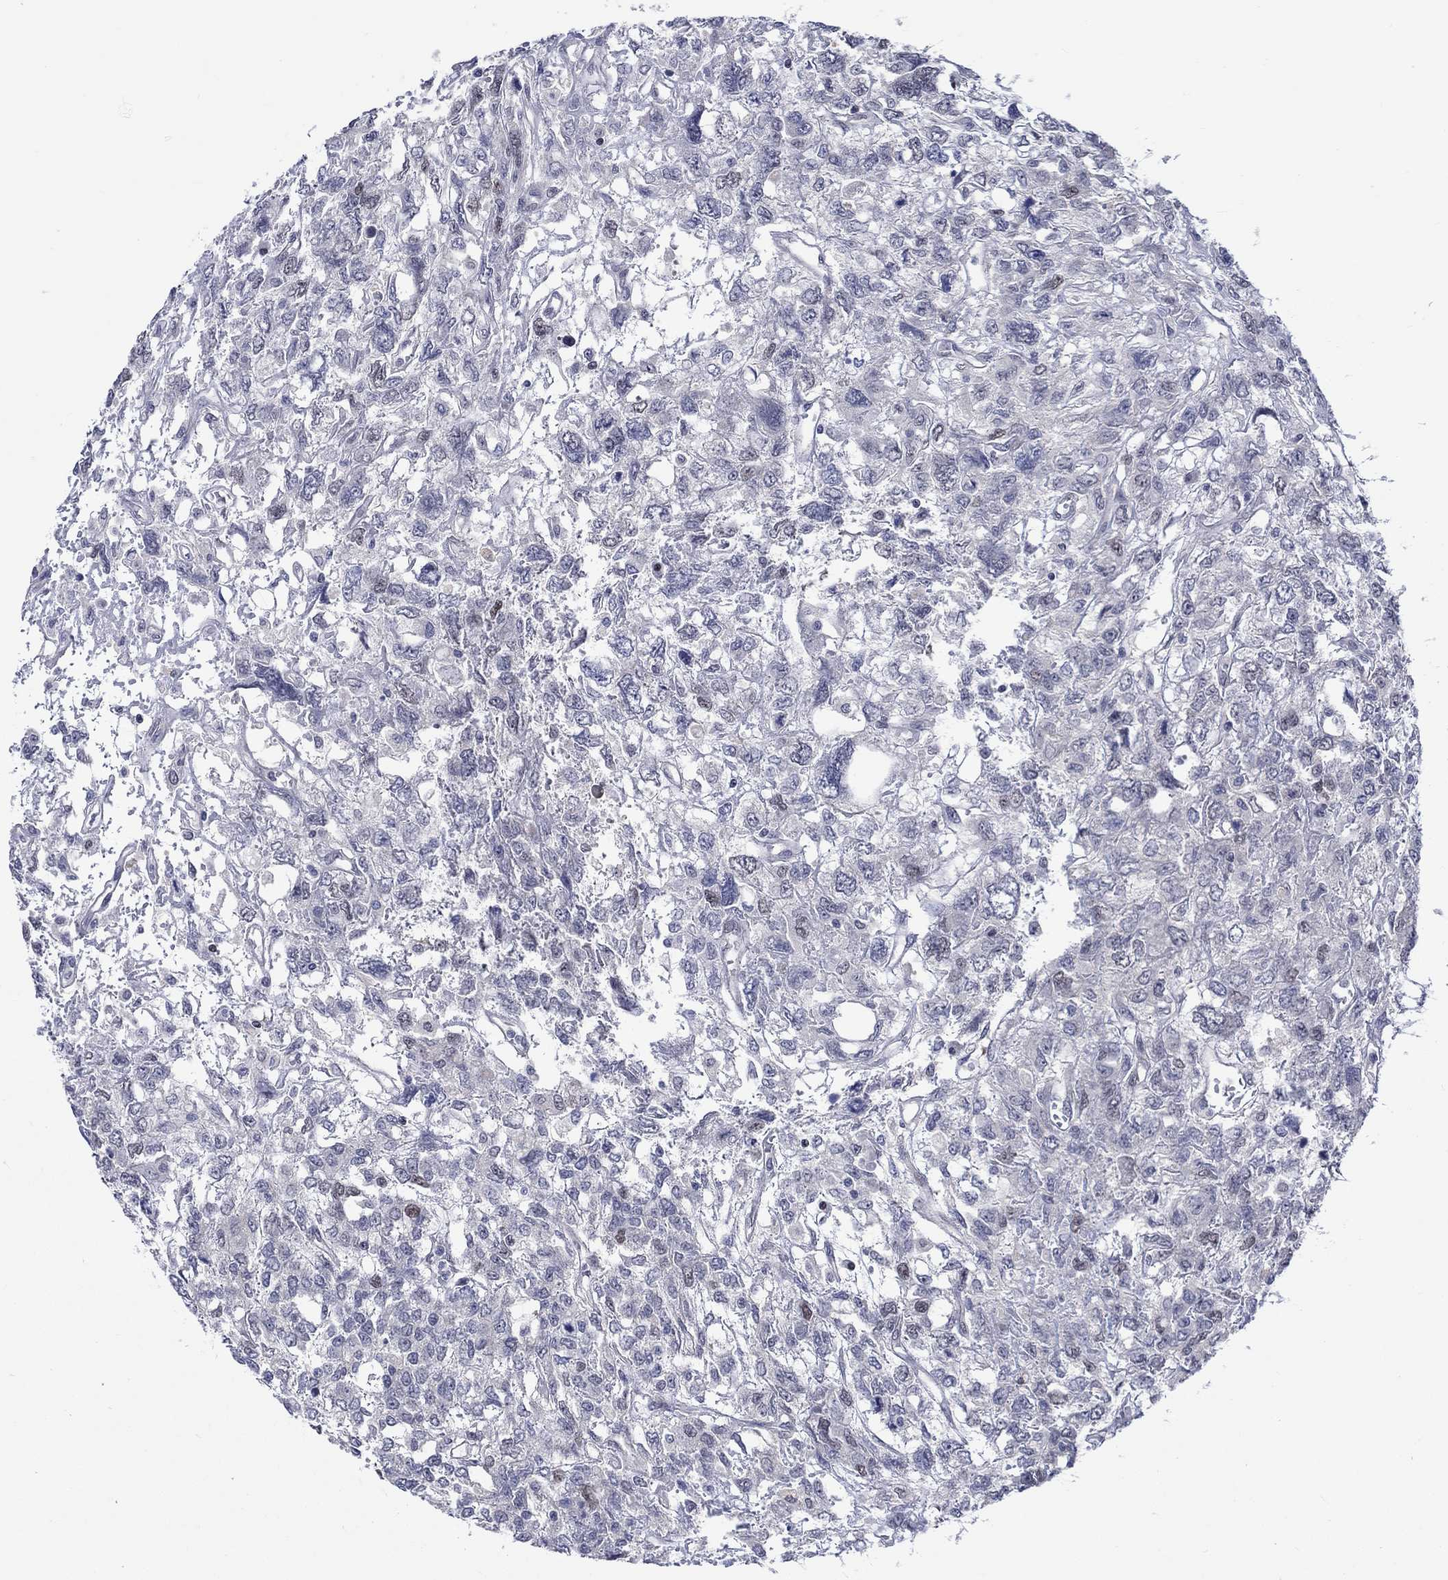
{"staining": {"intensity": "weak", "quantity": "<25%", "location": "nuclear"}, "tissue": "testis cancer", "cell_type": "Tumor cells", "image_type": "cancer", "snomed": [{"axis": "morphology", "description": "Seminoma, NOS"}, {"axis": "topography", "description": "Testis"}], "caption": "The immunohistochemistry image has no significant expression in tumor cells of testis cancer tissue. Nuclei are stained in blue.", "gene": "E2F8", "patient": {"sex": "male", "age": 52}}